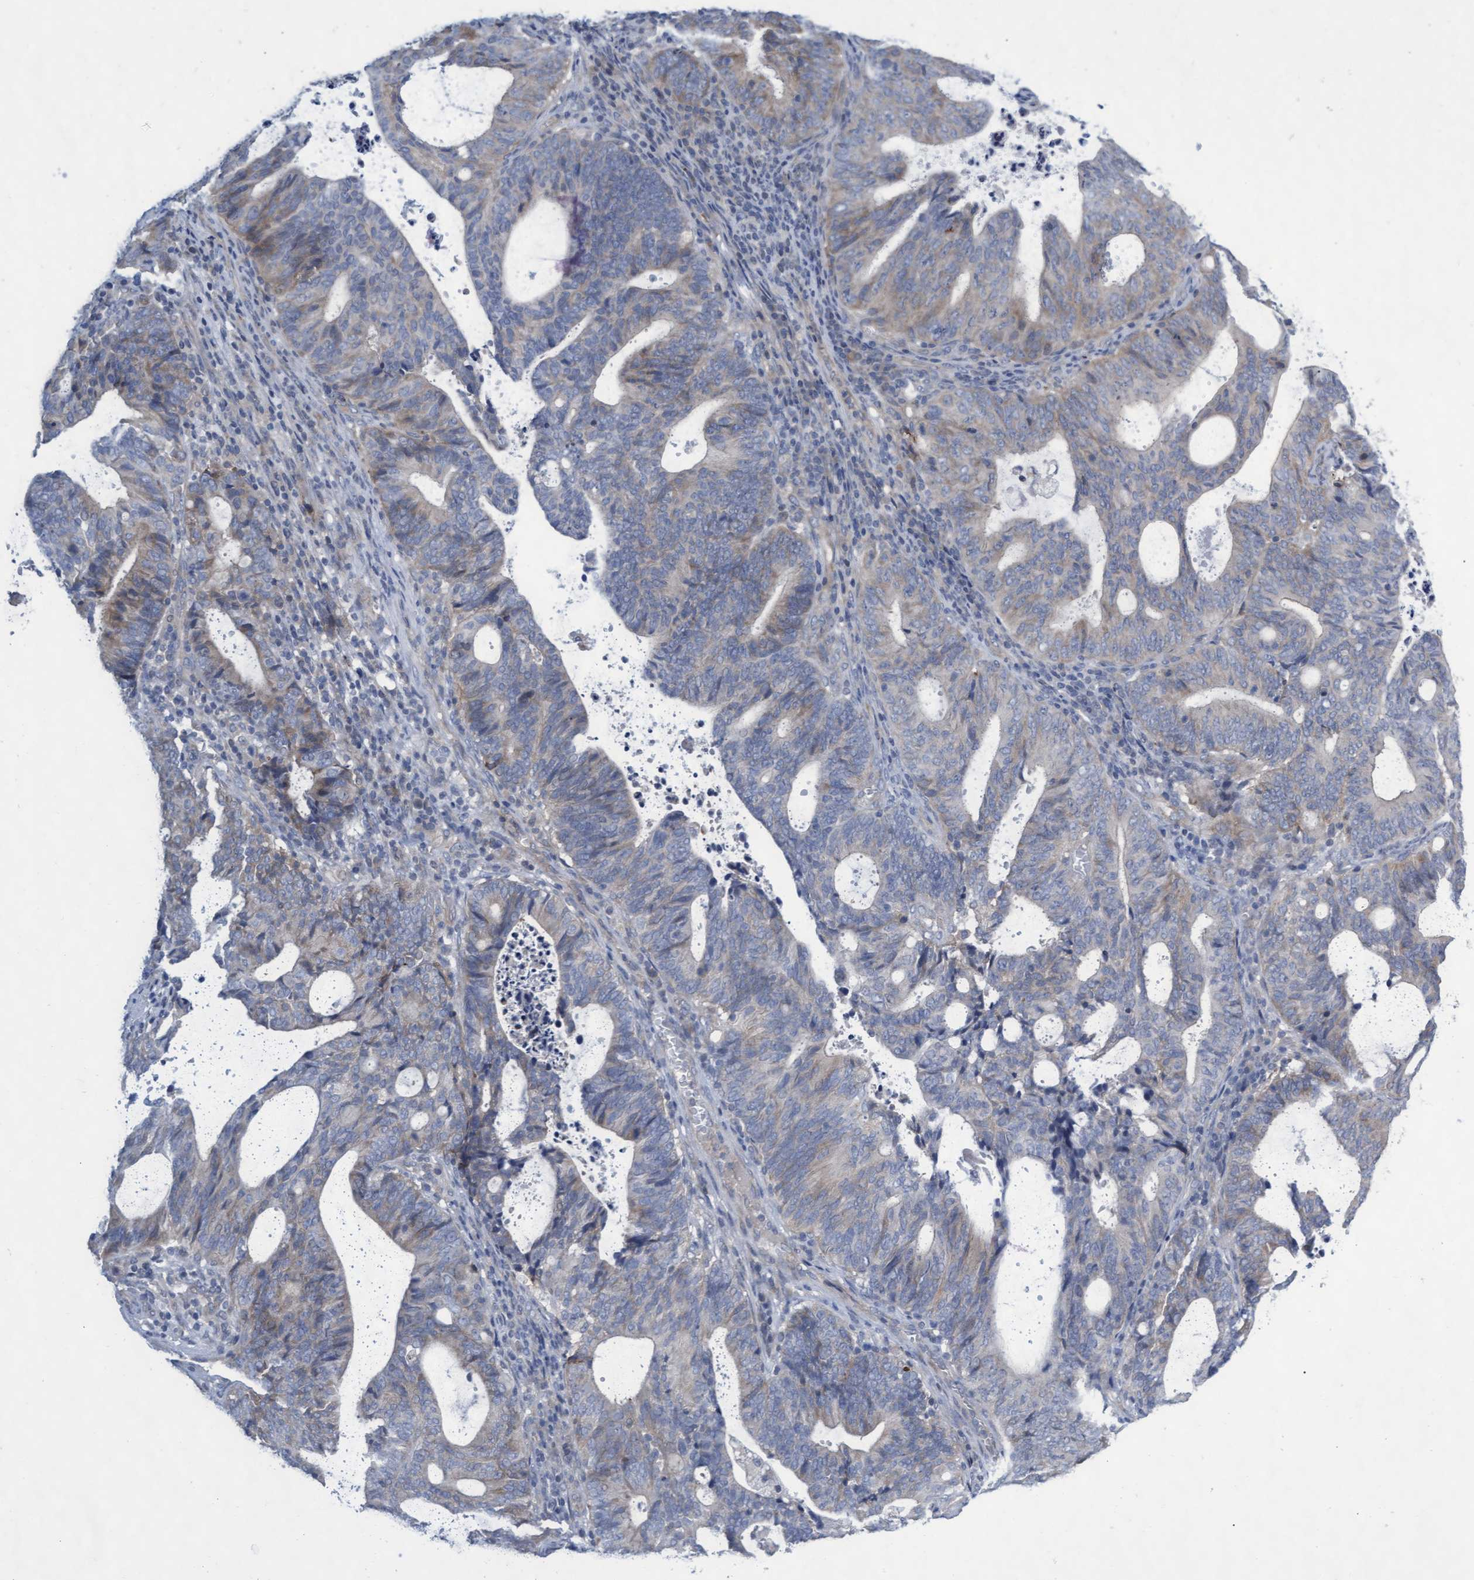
{"staining": {"intensity": "weak", "quantity": "25%-75%", "location": "cytoplasmic/membranous"}, "tissue": "endometrial cancer", "cell_type": "Tumor cells", "image_type": "cancer", "snomed": [{"axis": "morphology", "description": "Adenocarcinoma, NOS"}, {"axis": "topography", "description": "Uterus"}], "caption": "Approximately 25%-75% of tumor cells in human endometrial adenocarcinoma reveal weak cytoplasmic/membranous protein staining as visualized by brown immunohistochemical staining.", "gene": "ABCF2", "patient": {"sex": "female", "age": 83}}